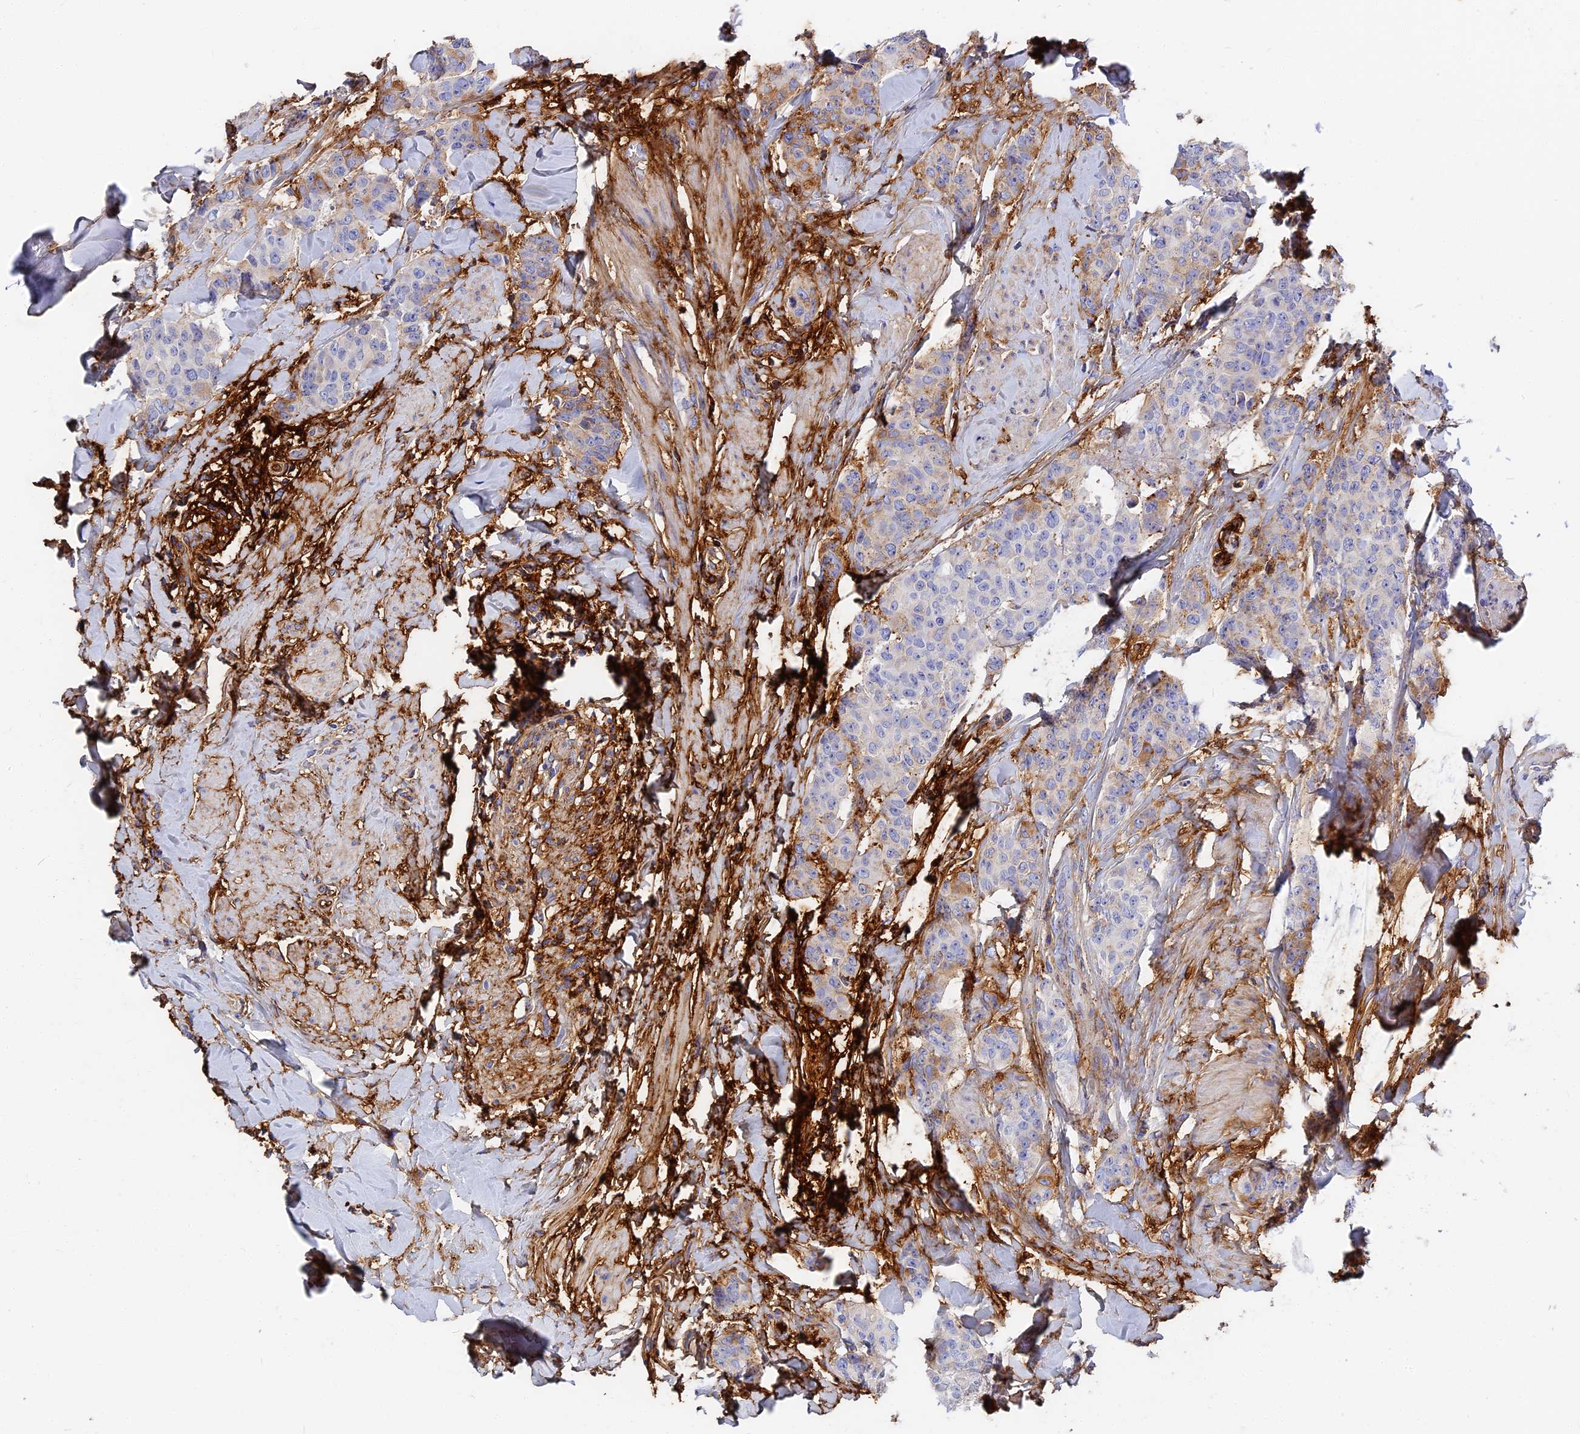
{"staining": {"intensity": "negative", "quantity": "none", "location": "none"}, "tissue": "breast cancer", "cell_type": "Tumor cells", "image_type": "cancer", "snomed": [{"axis": "morphology", "description": "Duct carcinoma"}, {"axis": "topography", "description": "Breast"}], "caption": "IHC of breast intraductal carcinoma exhibits no positivity in tumor cells.", "gene": "ITIH1", "patient": {"sex": "female", "age": 40}}